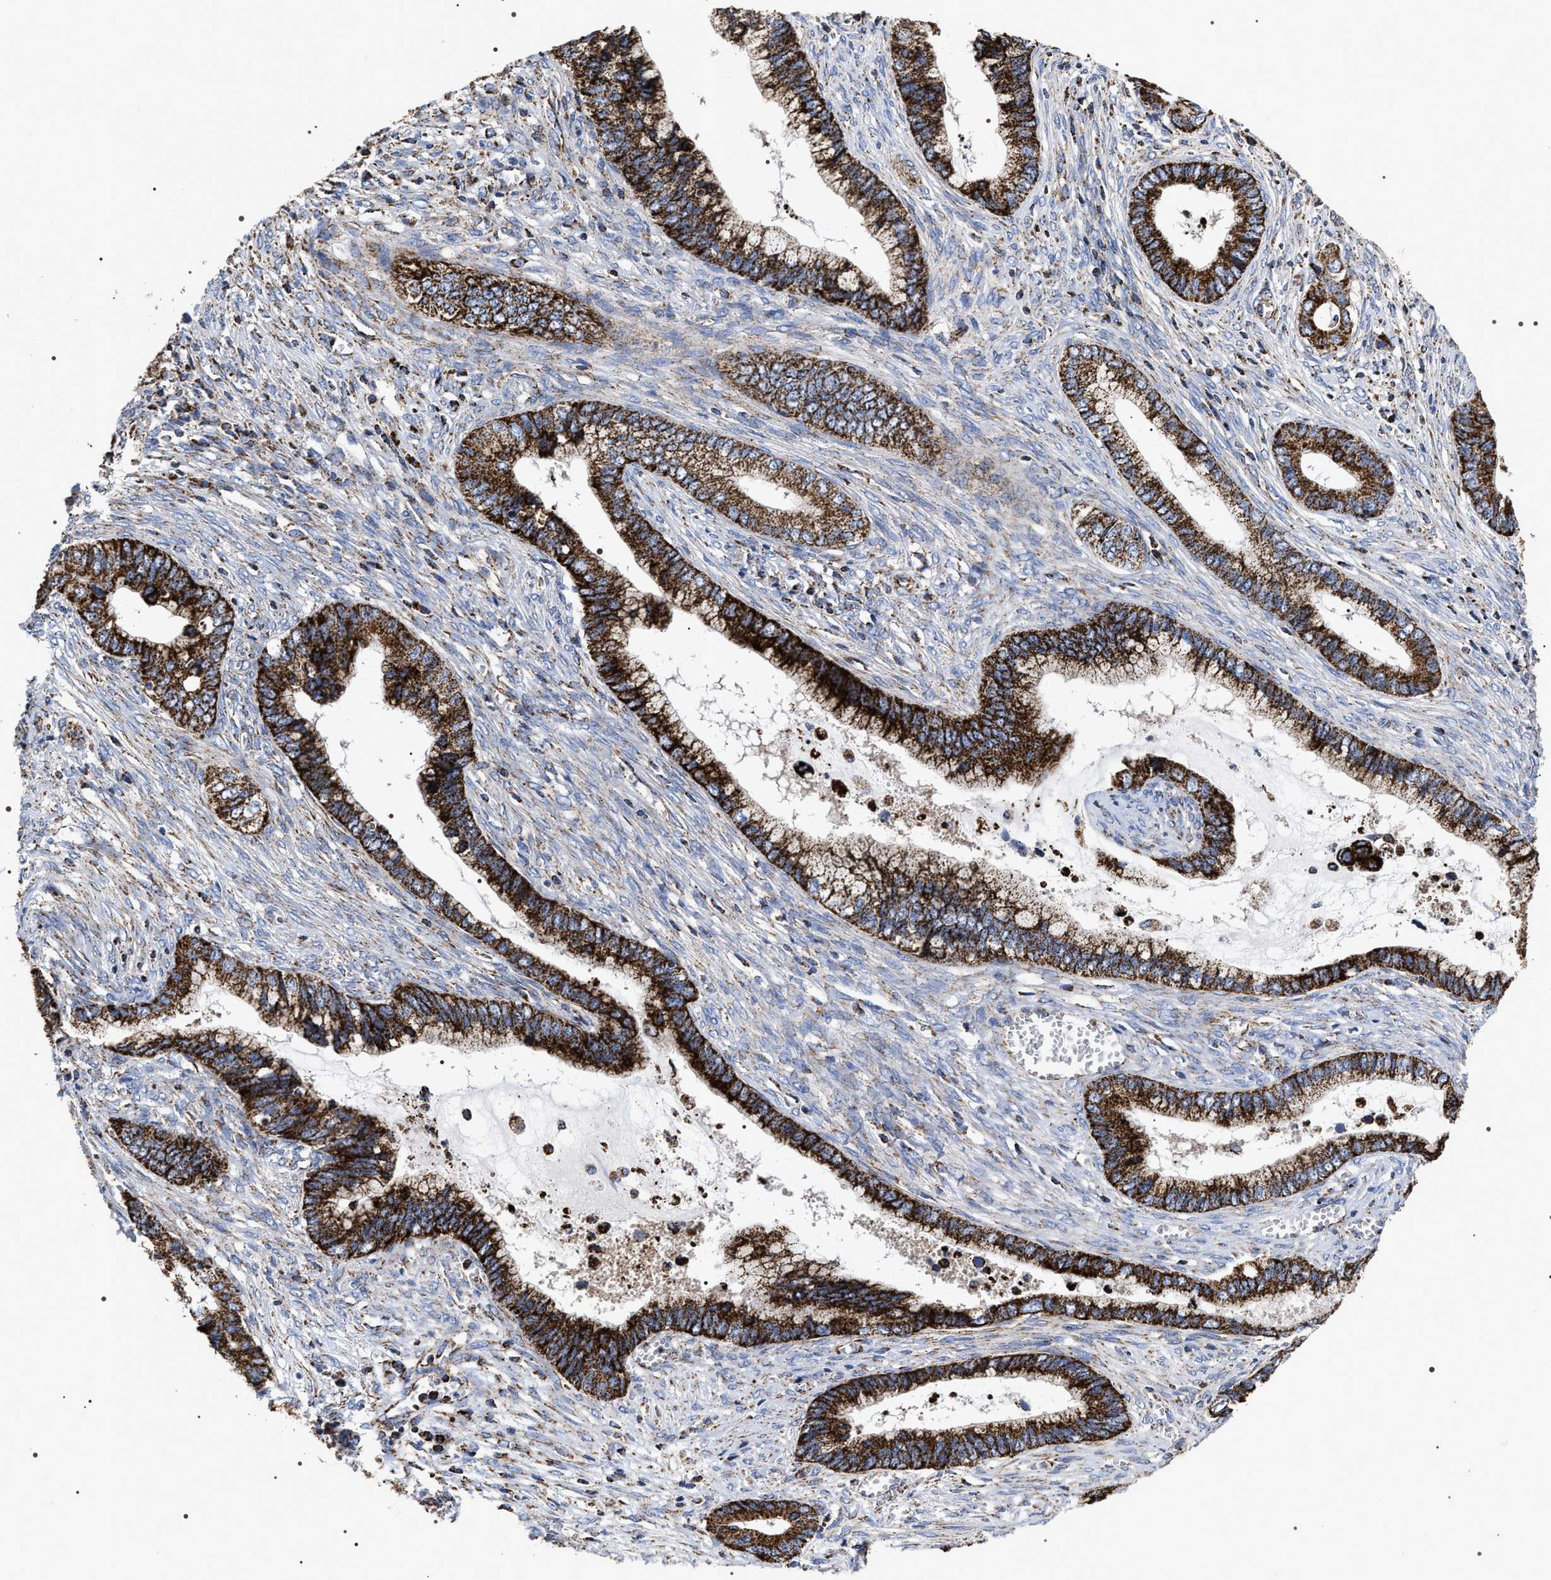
{"staining": {"intensity": "strong", "quantity": ">75%", "location": "cytoplasmic/membranous"}, "tissue": "cervical cancer", "cell_type": "Tumor cells", "image_type": "cancer", "snomed": [{"axis": "morphology", "description": "Adenocarcinoma, NOS"}, {"axis": "topography", "description": "Cervix"}], "caption": "High-magnification brightfield microscopy of cervical adenocarcinoma stained with DAB (brown) and counterstained with hematoxylin (blue). tumor cells exhibit strong cytoplasmic/membranous expression is seen in approximately>75% of cells. (DAB (3,3'-diaminobenzidine) IHC with brightfield microscopy, high magnification).", "gene": "COG5", "patient": {"sex": "female", "age": 44}}